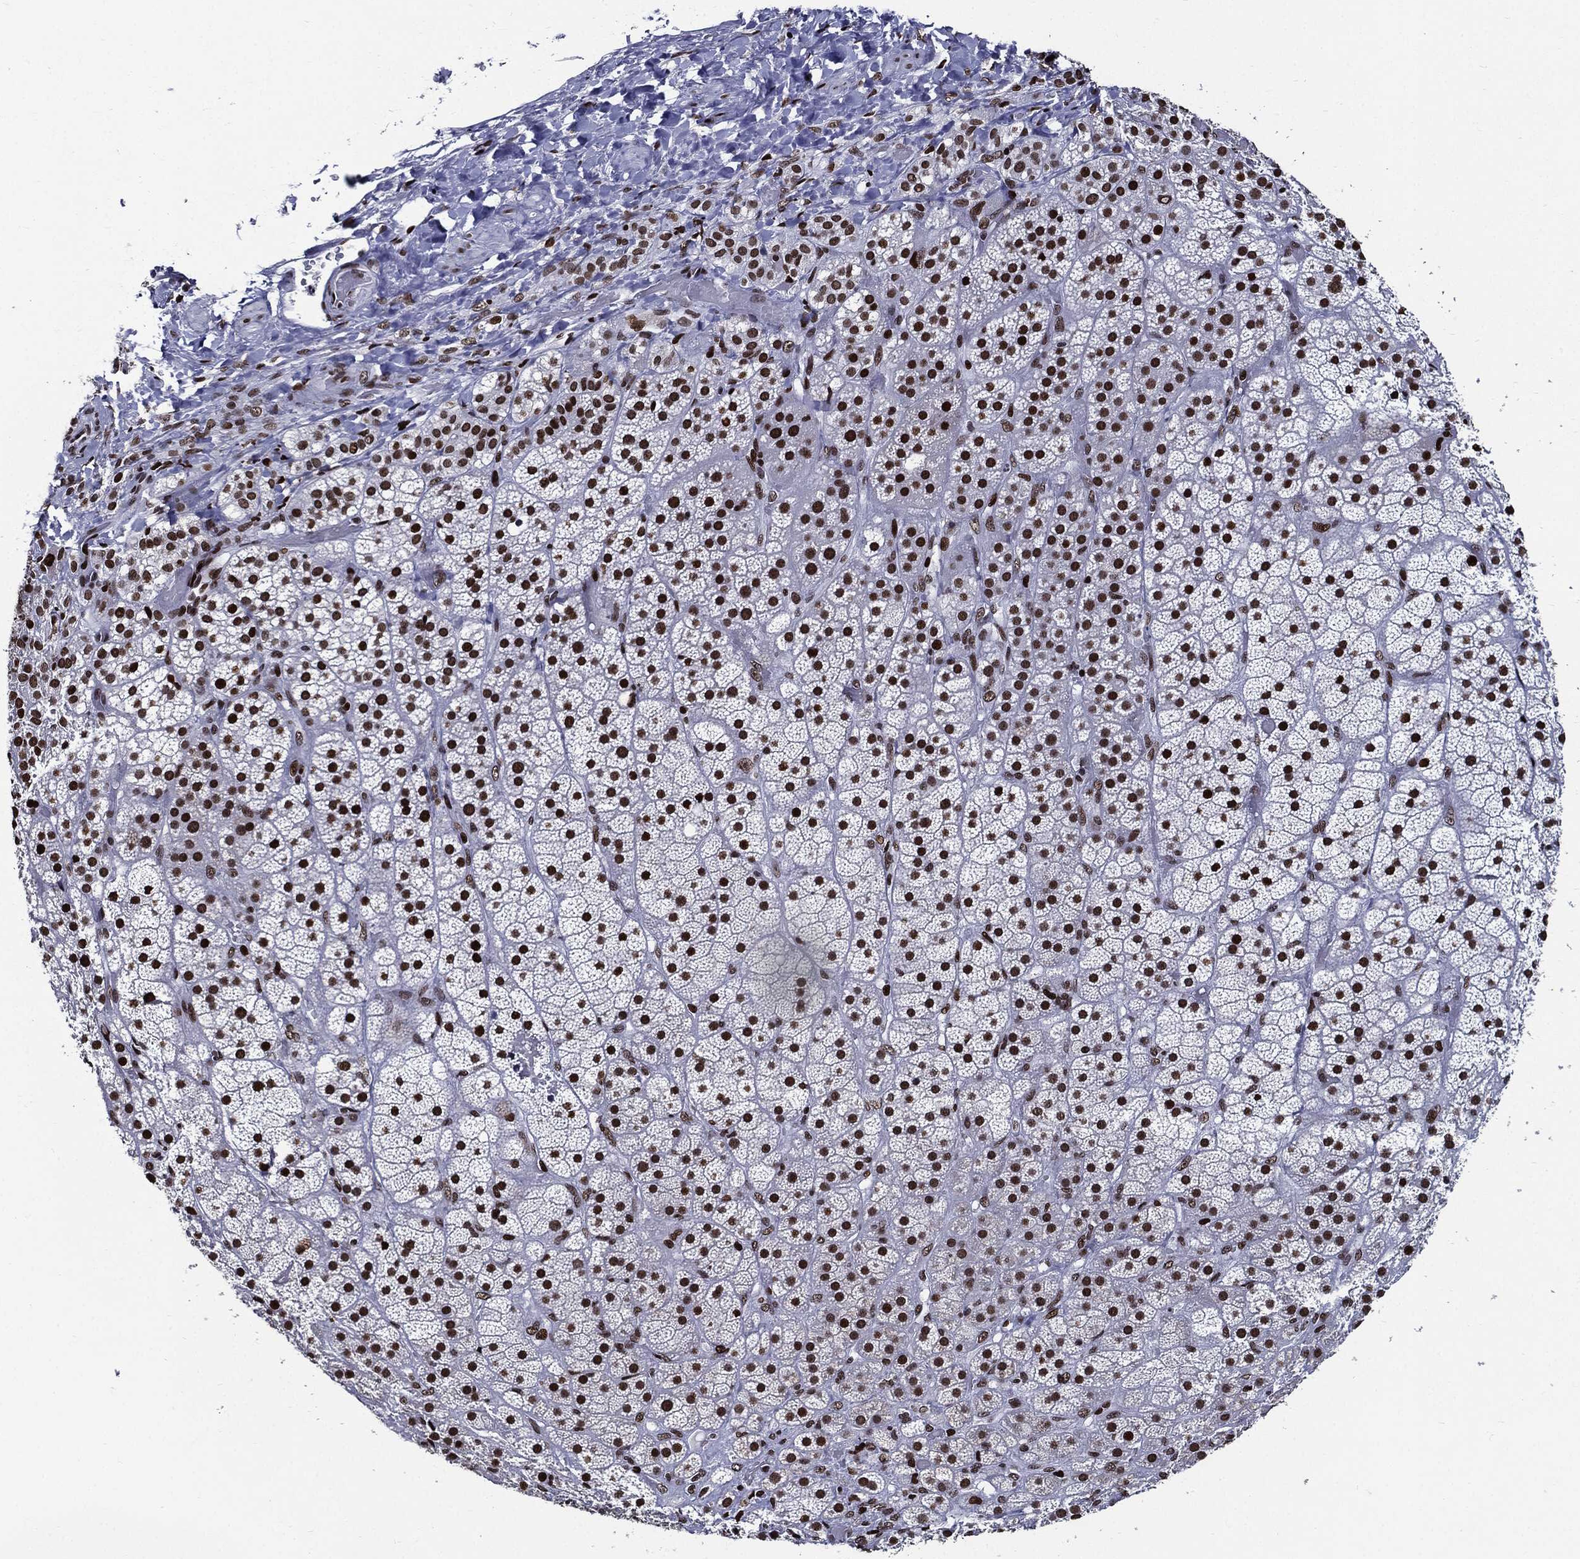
{"staining": {"intensity": "strong", "quantity": ">75%", "location": "nuclear"}, "tissue": "adrenal gland", "cell_type": "Glandular cells", "image_type": "normal", "snomed": [{"axis": "morphology", "description": "Normal tissue, NOS"}, {"axis": "topography", "description": "Adrenal gland"}], "caption": "Strong nuclear positivity for a protein is appreciated in about >75% of glandular cells of benign adrenal gland using IHC.", "gene": "ZFP91", "patient": {"sex": "male", "age": 57}}